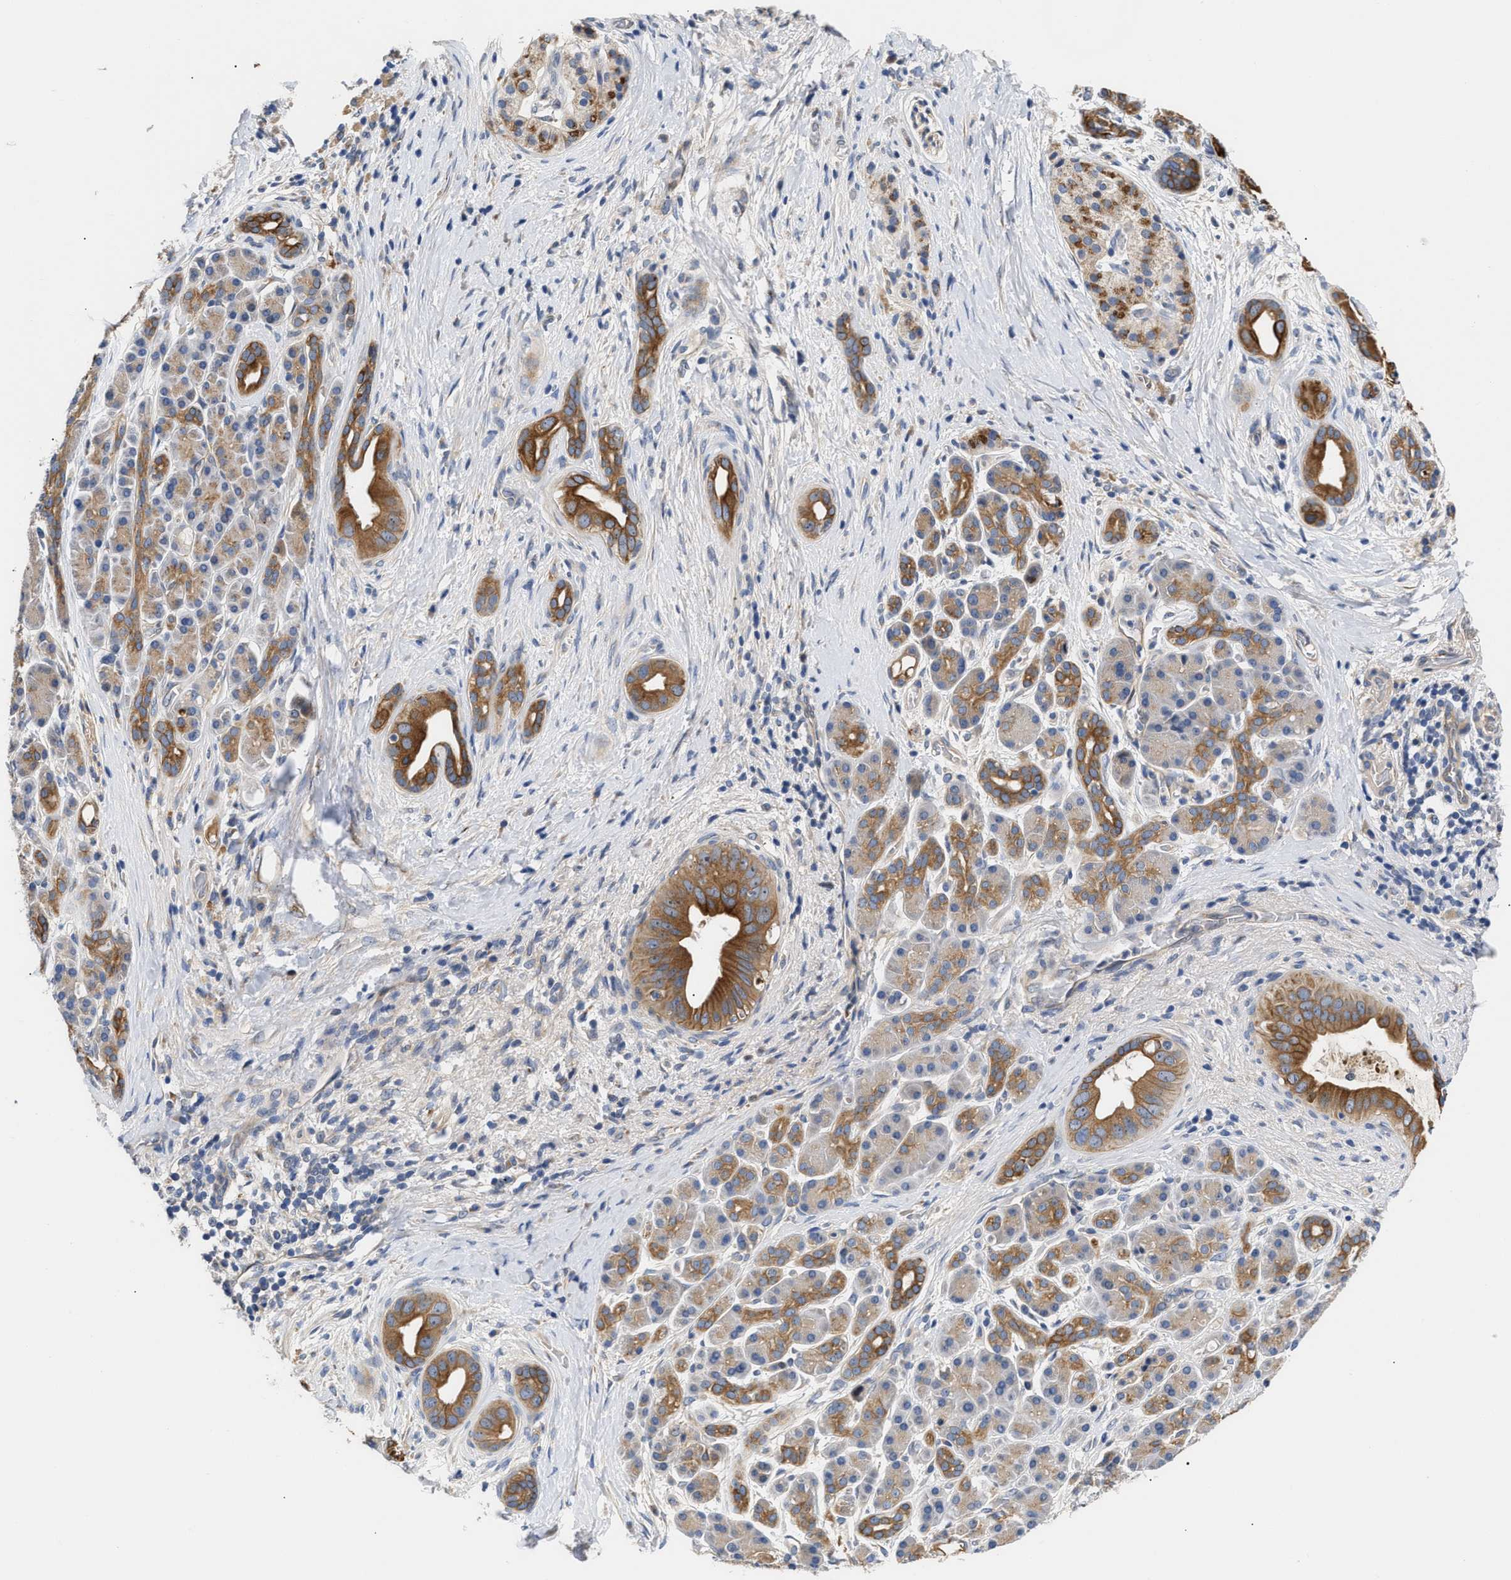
{"staining": {"intensity": "moderate", "quantity": ">75%", "location": "cytoplasmic/membranous"}, "tissue": "pancreatic cancer", "cell_type": "Tumor cells", "image_type": "cancer", "snomed": [{"axis": "morphology", "description": "Adenocarcinoma, NOS"}, {"axis": "topography", "description": "Pancreas"}], "caption": "Pancreatic adenocarcinoma was stained to show a protein in brown. There is medium levels of moderate cytoplasmic/membranous expression in about >75% of tumor cells.", "gene": "CCDC146", "patient": {"sex": "male", "age": 55}}